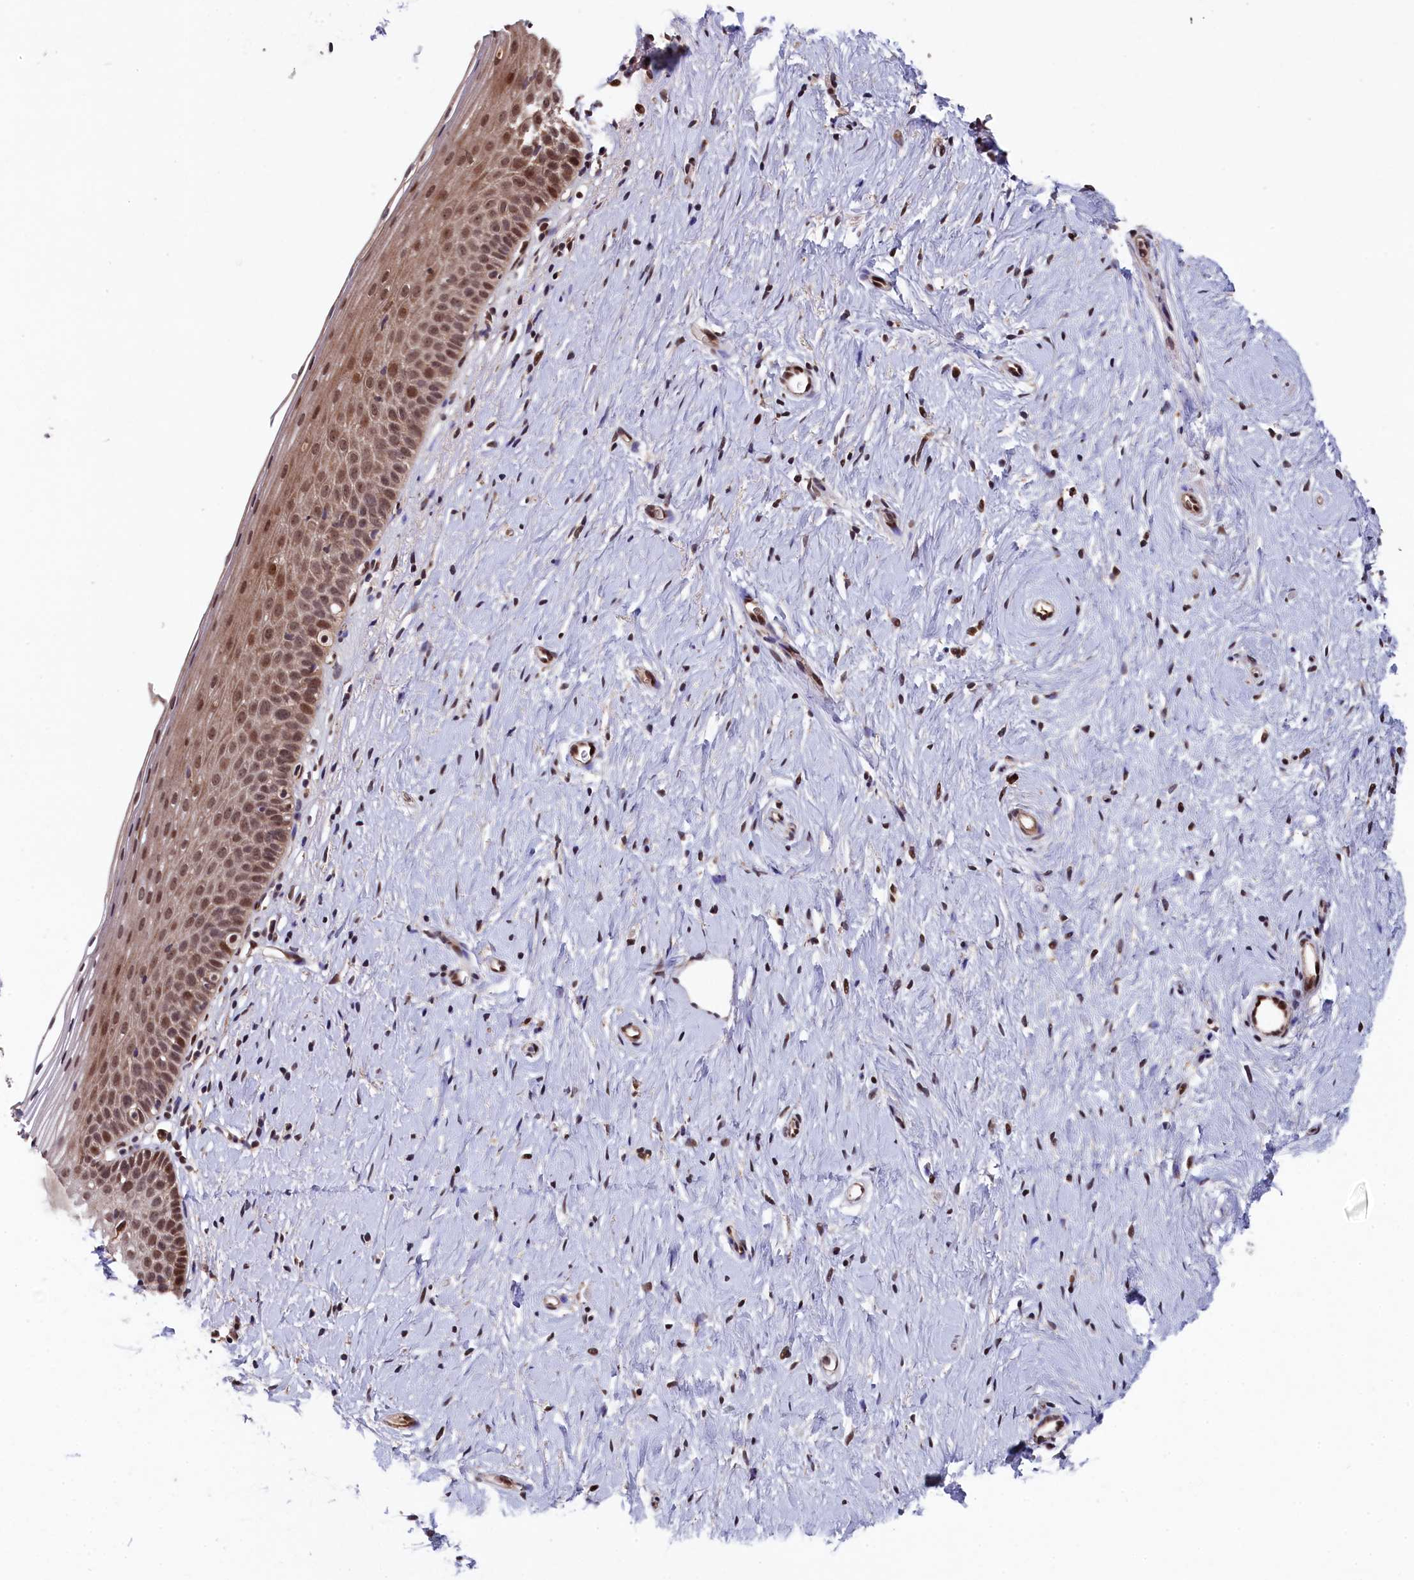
{"staining": {"intensity": "moderate", "quantity": ">75%", "location": "cytoplasmic/membranous"}, "tissue": "cervix", "cell_type": "Glandular cells", "image_type": "normal", "snomed": [{"axis": "morphology", "description": "Normal tissue, NOS"}, {"axis": "topography", "description": "Cervix"}], "caption": "This photomicrograph displays immunohistochemistry staining of benign cervix, with medium moderate cytoplasmic/membranous positivity in about >75% of glandular cells.", "gene": "CLPX", "patient": {"sex": "female", "age": 57}}